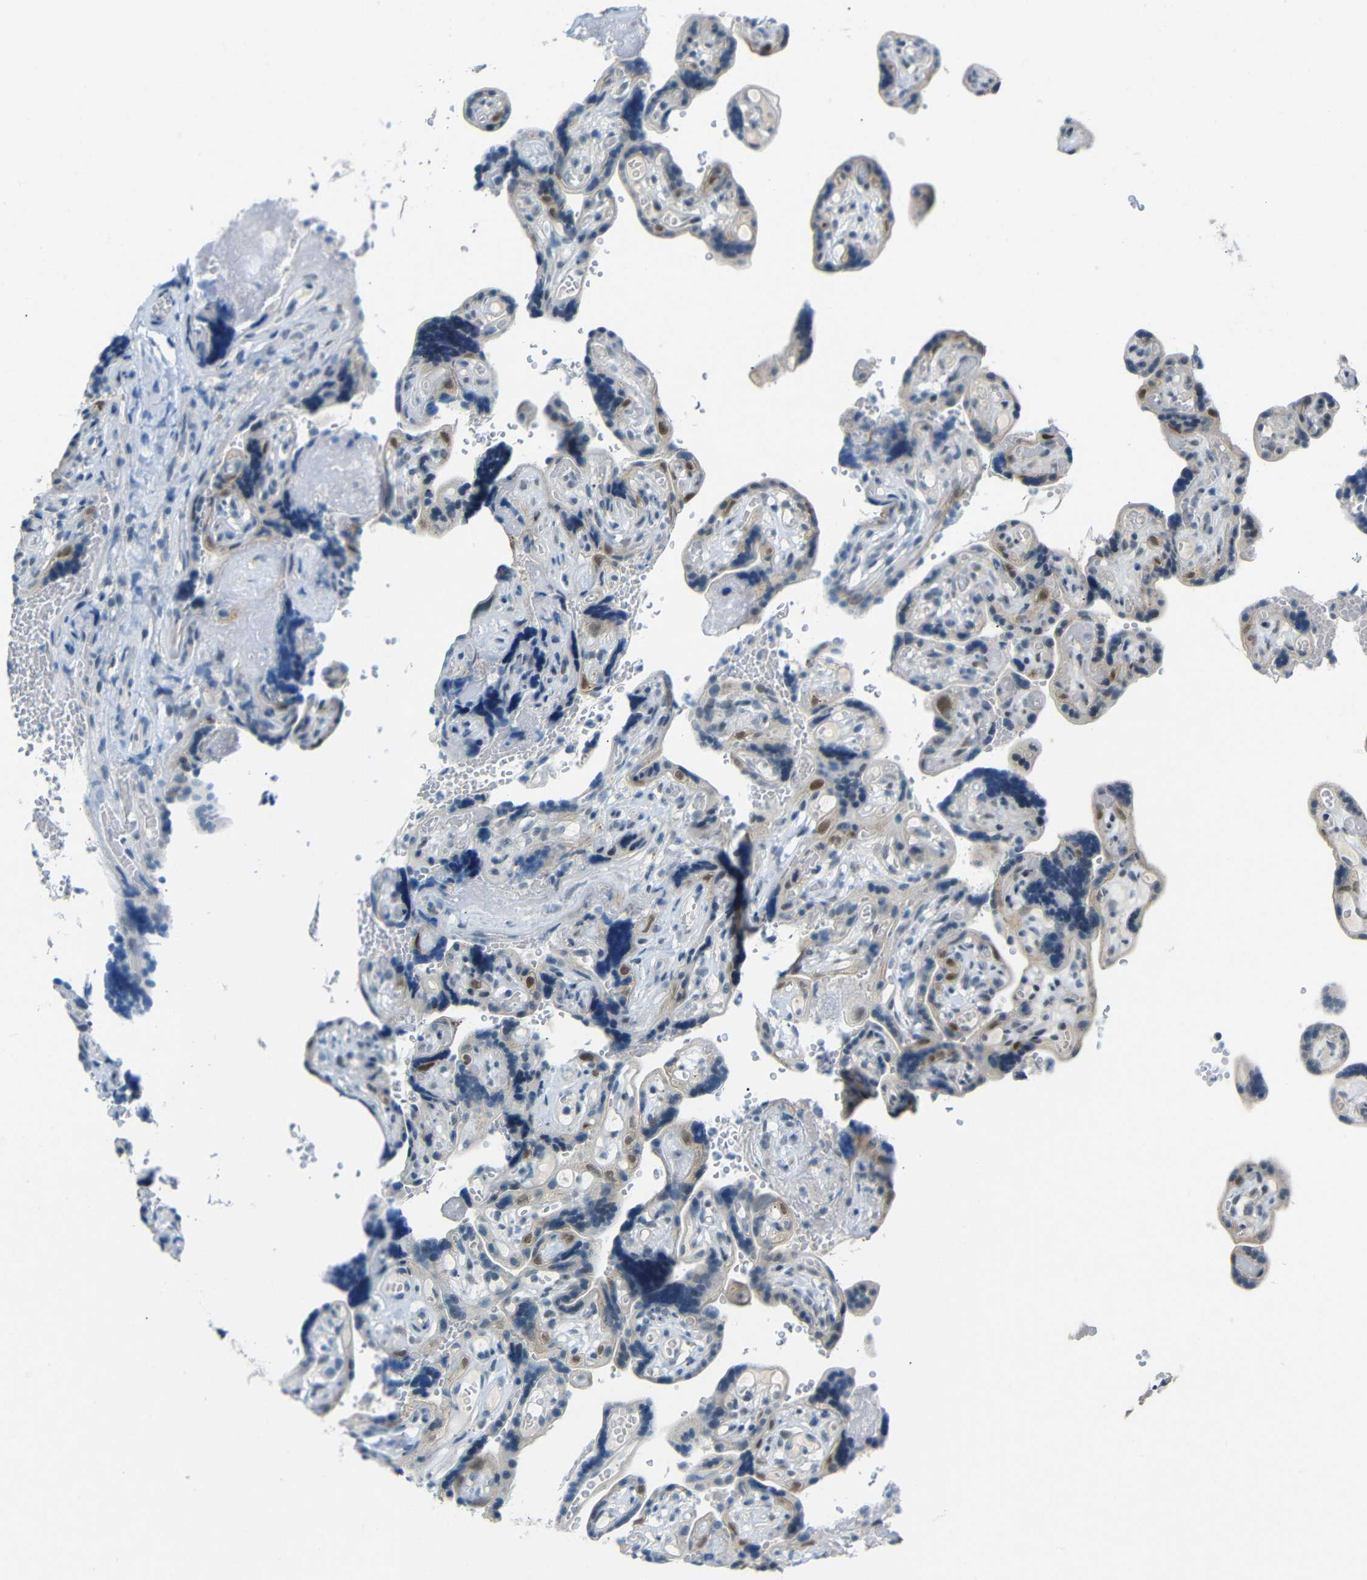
{"staining": {"intensity": "moderate", "quantity": ">75%", "location": "nuclear"}, "tissue": "placenta", "cell_type": "Decidual cells", "image_type": "normal", "snomed": [{"axis": "morphology", "description": "Normal tissue, NOS"}, {"axis": "topography", "description": "Placenta"}], "caption": "The immunohistochemical stain labels moderate nuclear expression in decidual cells of benign placenta.", "gene": "GPR158", "patient": {"sex": "female", "age": 30}}